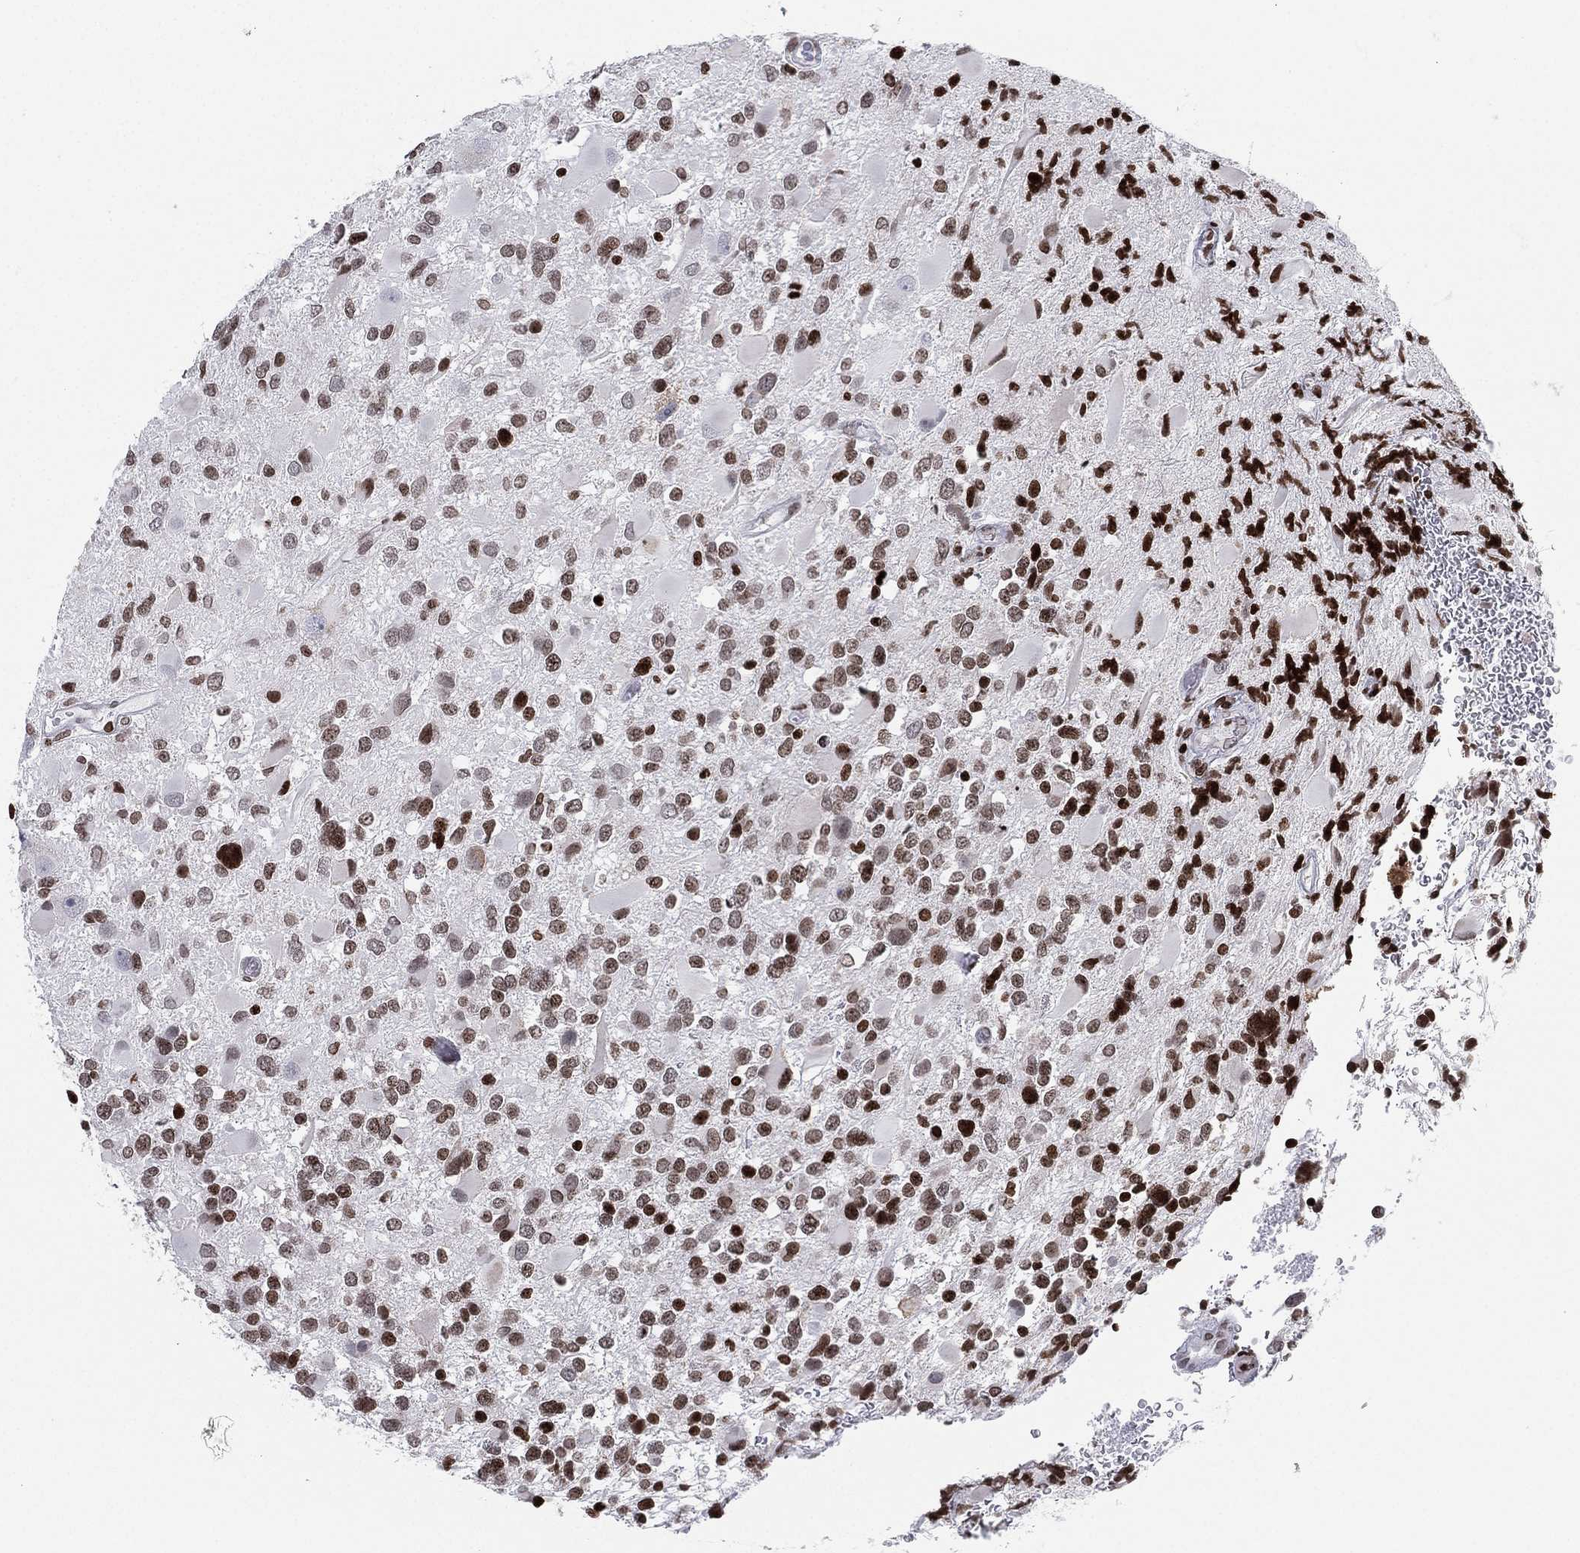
{"staining": {"intensity": "strong", "quantity": "25%-75%", "location": "nuclear"}, "tissue": "glioma", "cell_type": "Tumor cells", "image_type": "cancer", "snomed": [{"axis": "morphology", "description": "Glioma, malignant, Low grade"}, {"axis": "topography", "description": "Brain"}], "caption": "Glioma stained with a protein marker shows strong staining in tumor cells.", "gene": "MFSD14A", "patient": {"sex": "female", "age": 32}}